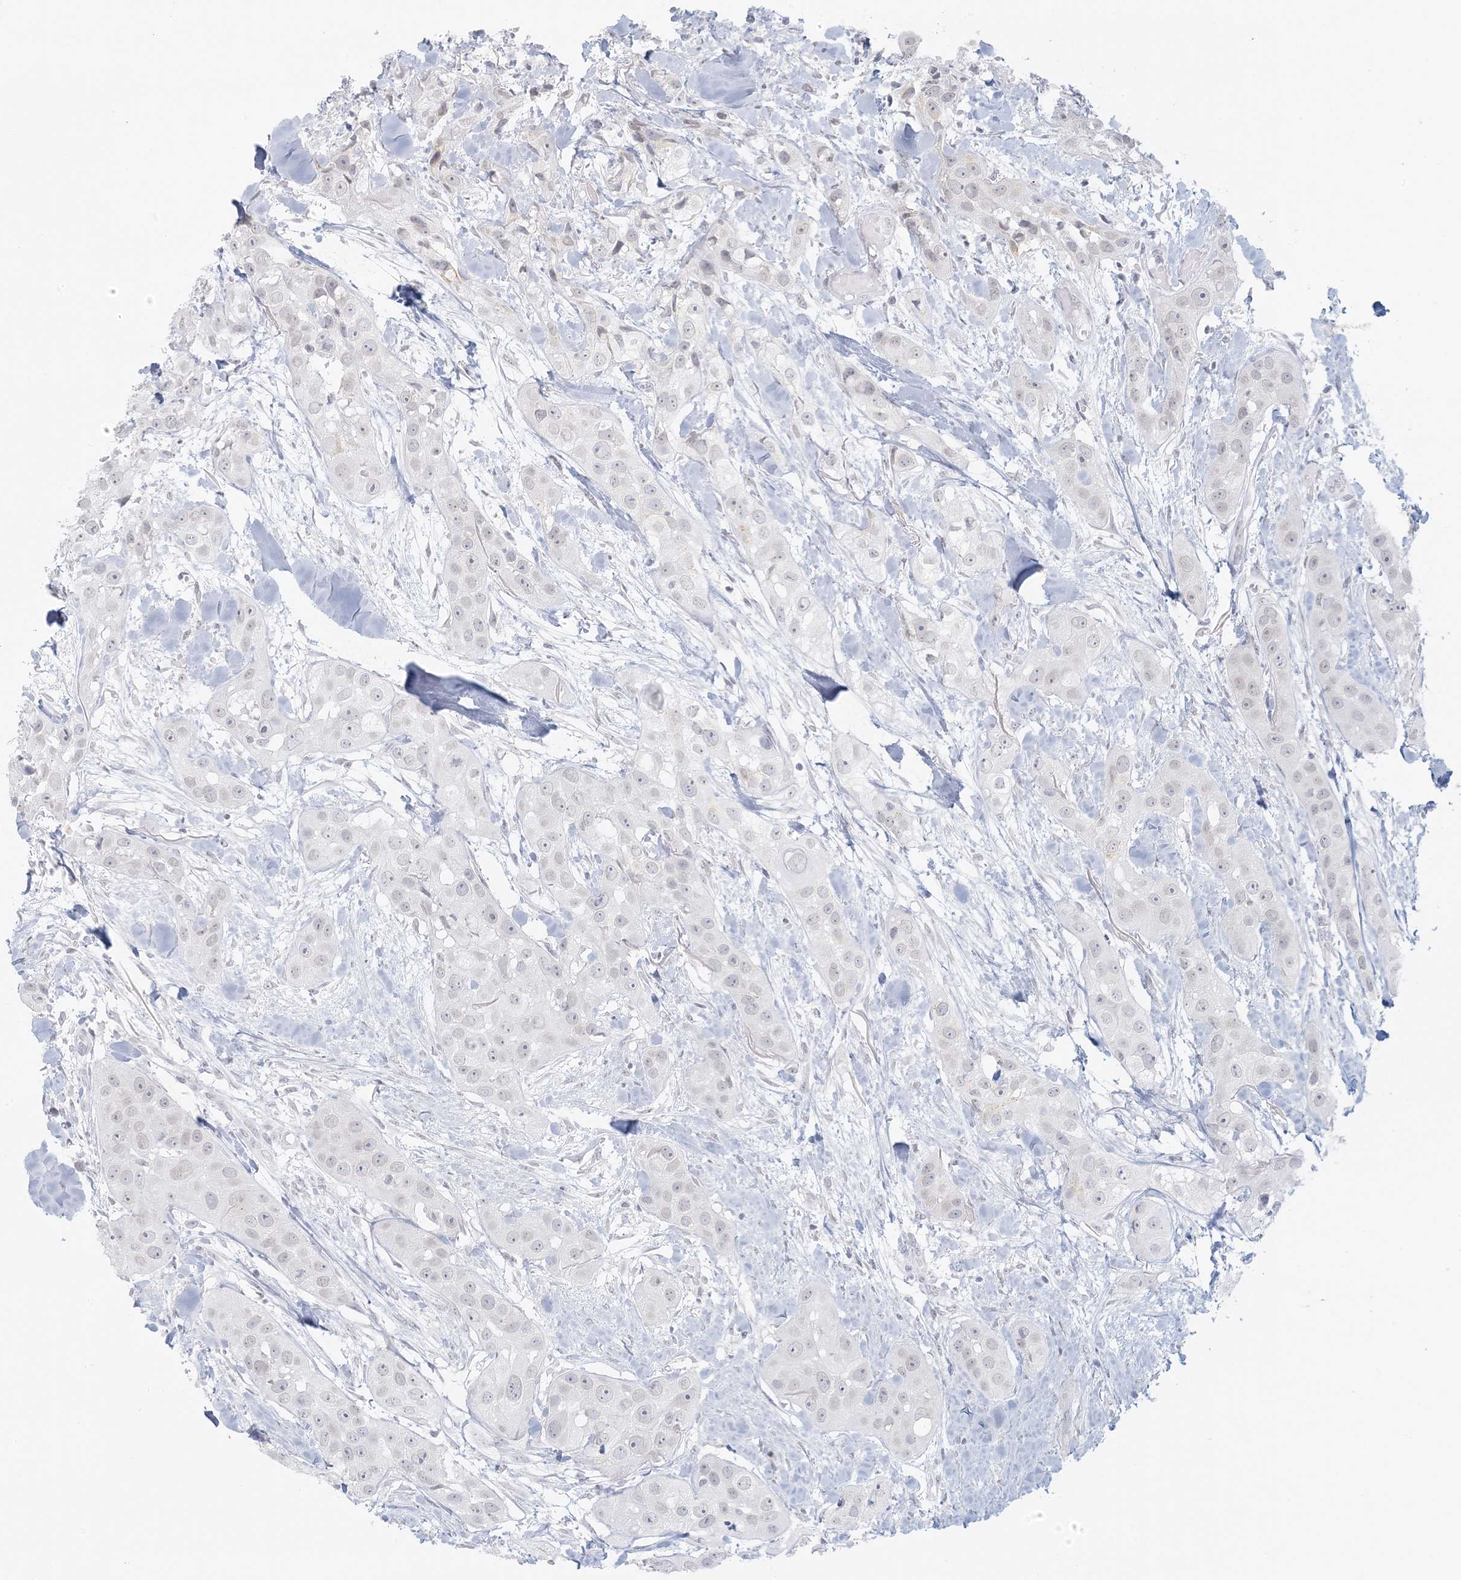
{"staining": {"intensity": "negative", "quantity": "none", "location": "none"}, "tissue": "head and neck cancer", "cell_type": "Tumor cells", "image_type": "cancer", "snomed": [{"axis": "morphology", "description": "Normal tissue, NOS"}, {"axis": "morphology", "description": "Squamous cell carcinoma, NOS"}, {"axis": "topography", "description": "Skeletal muscle"}, {"axis": "topography", "description": "Head-Neck"}], "caption": "Tumor cells are negative for brown protein staining in head and neck cancer.", "gene": "LIPT1", "patient": {"sex": "male", "age": 51}}